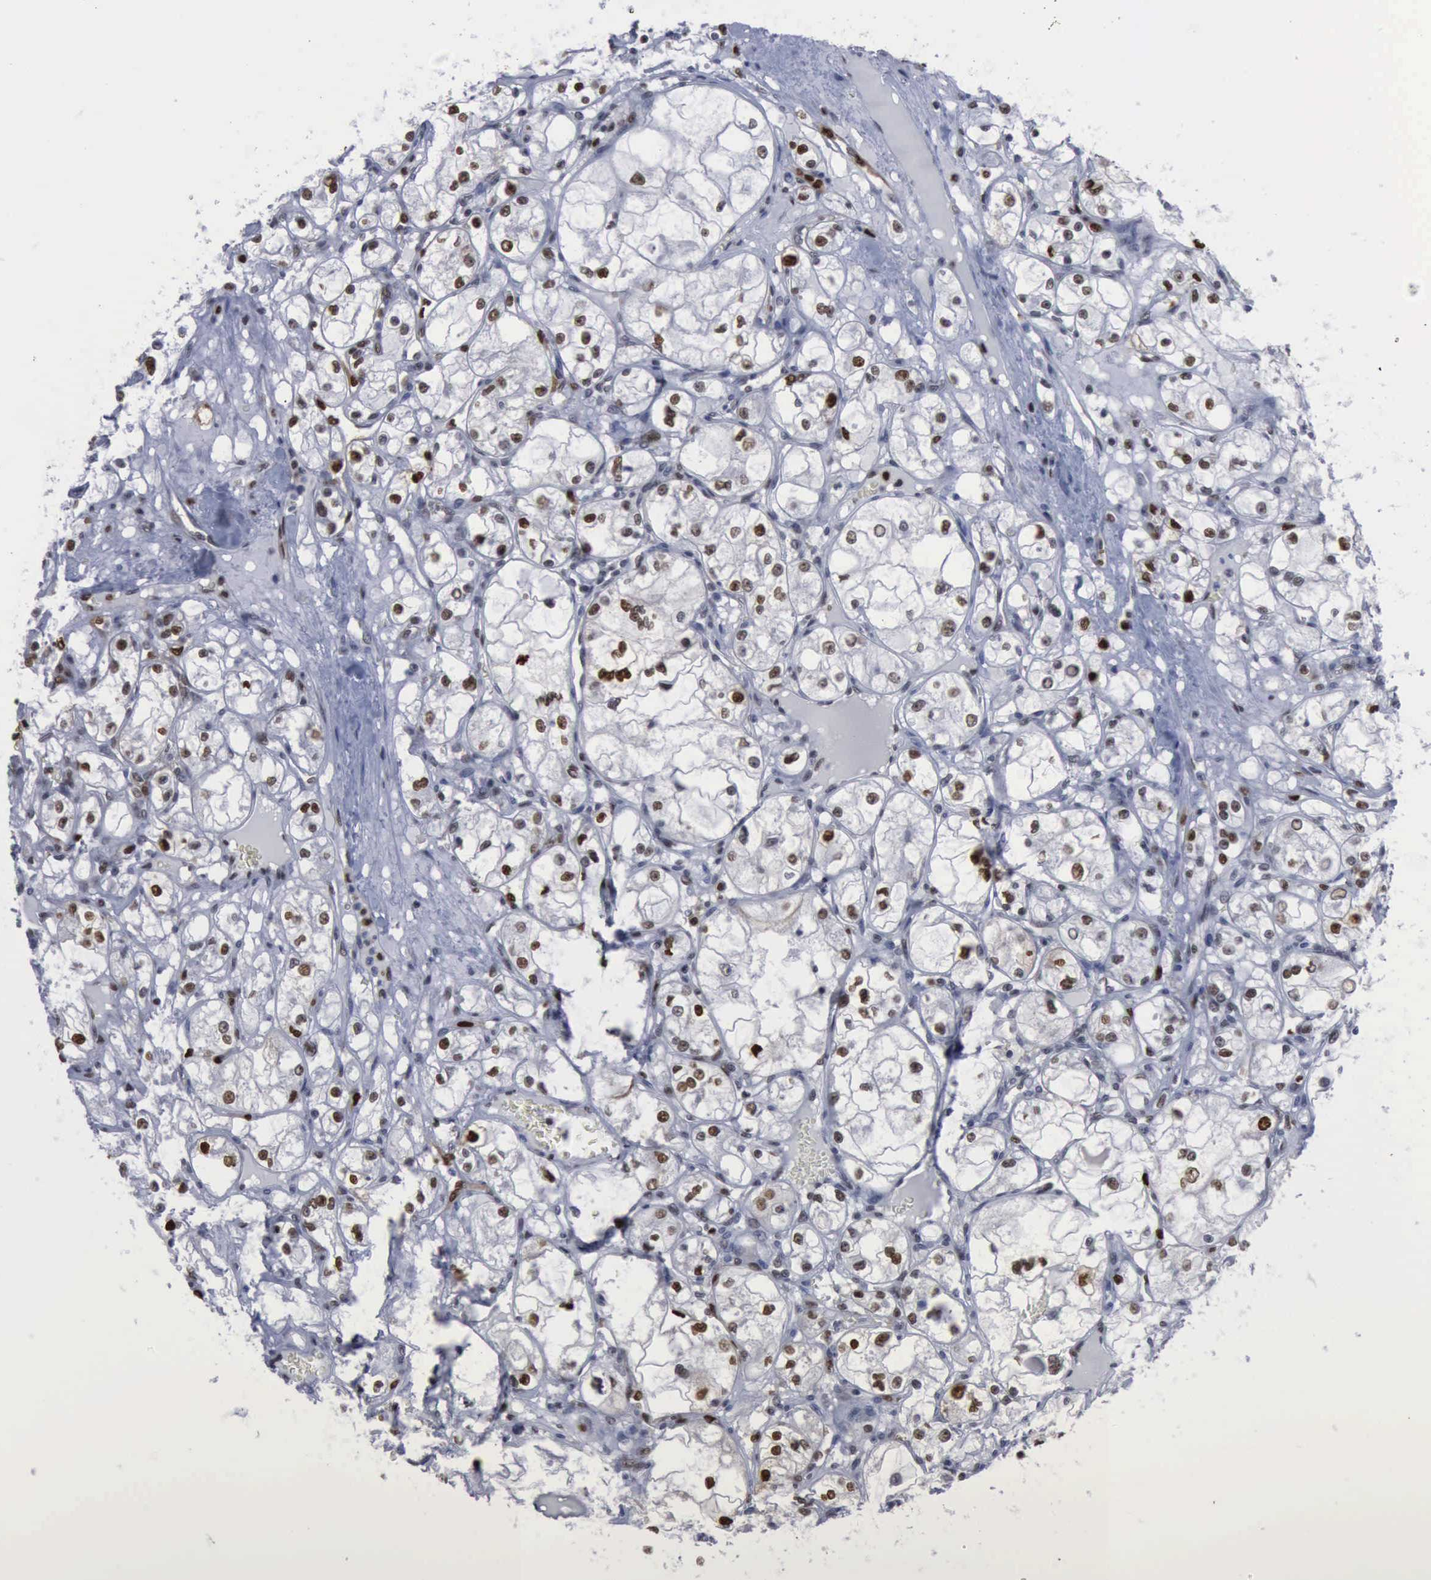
{"staining": {"intensity": "moderate", "quantity": "<25%", "location": "nuclear"}, "tissue": "renal cancer", "cell_type": "Tumor cells", "image_type": "cancer", "snomed": [{"axis": "morphology", "description": "Adenocarcinoma, NOS"}, {"axis": "topography", "description": "Kidney"}], "caption": "Renal adenocarcinoma stained for a protein (brown) demonstrates moderate nuclear positive positivity in about <25% of tumor cells.", "gene": "PCNA", "patient": {"sex": "male", "age": 61}}